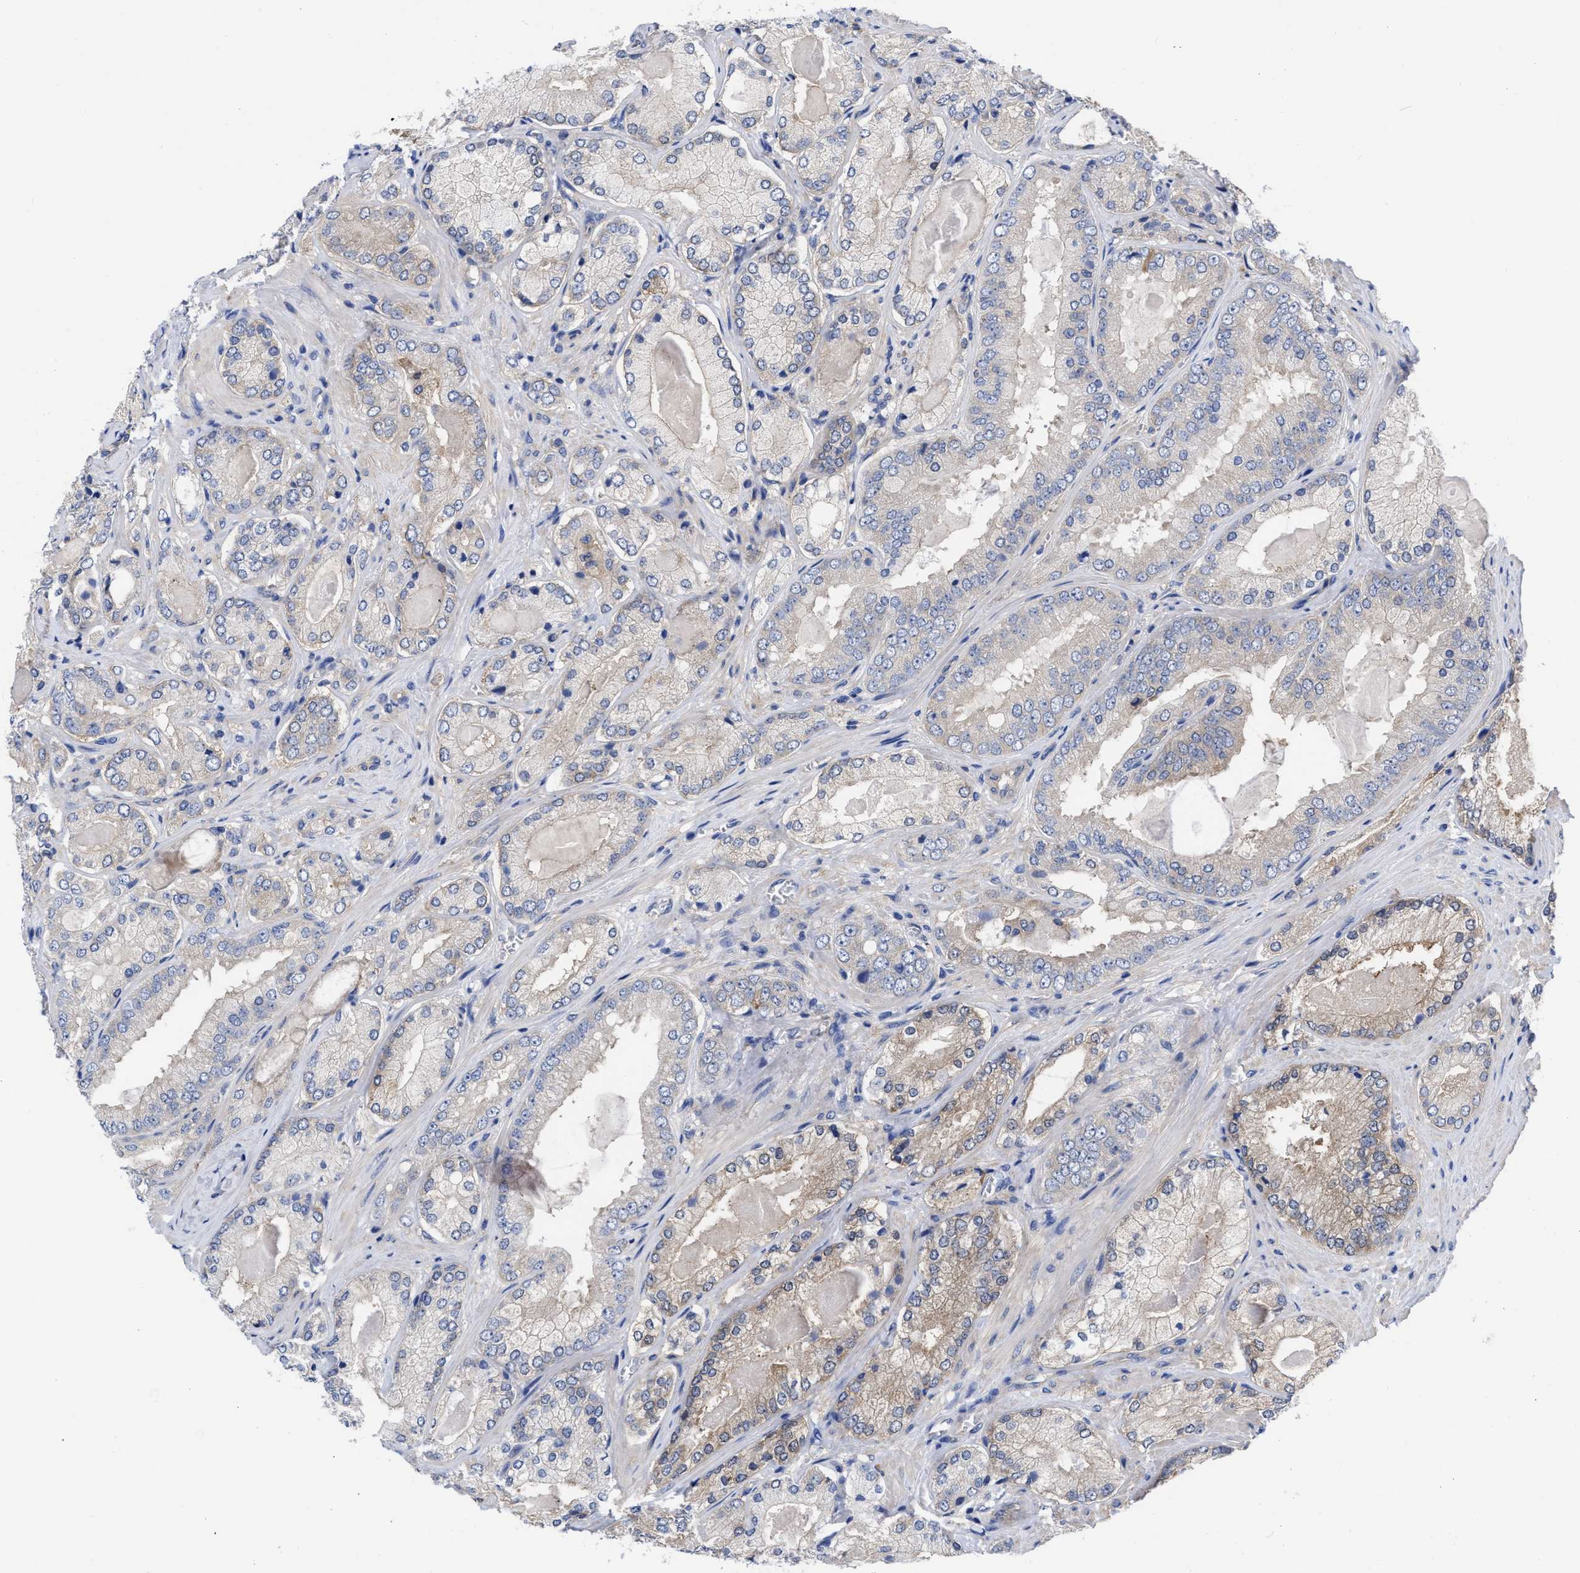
{"staining": {"intensity": "weak", "quantity": "25%-75%", "location": "cytoplasmic/membranous"}, "tissue": "prostate cancer", "cell_type": "Tumor cells", "image_type": "cancer", "snomed": [{"axis": "morphology", "description": "Adenocarcinoma, Low grade"}, {"axis": "topography", "description": "Prostate"}], "caption": "DAB immunohistochemical staining of human prostate cancer demonstrates weak cytoplasmic/membranous protein expression in approximately 25%-75% of tumor cells.", "gene": "RBKS", "patient": {"sex": "male", "age": 65}}